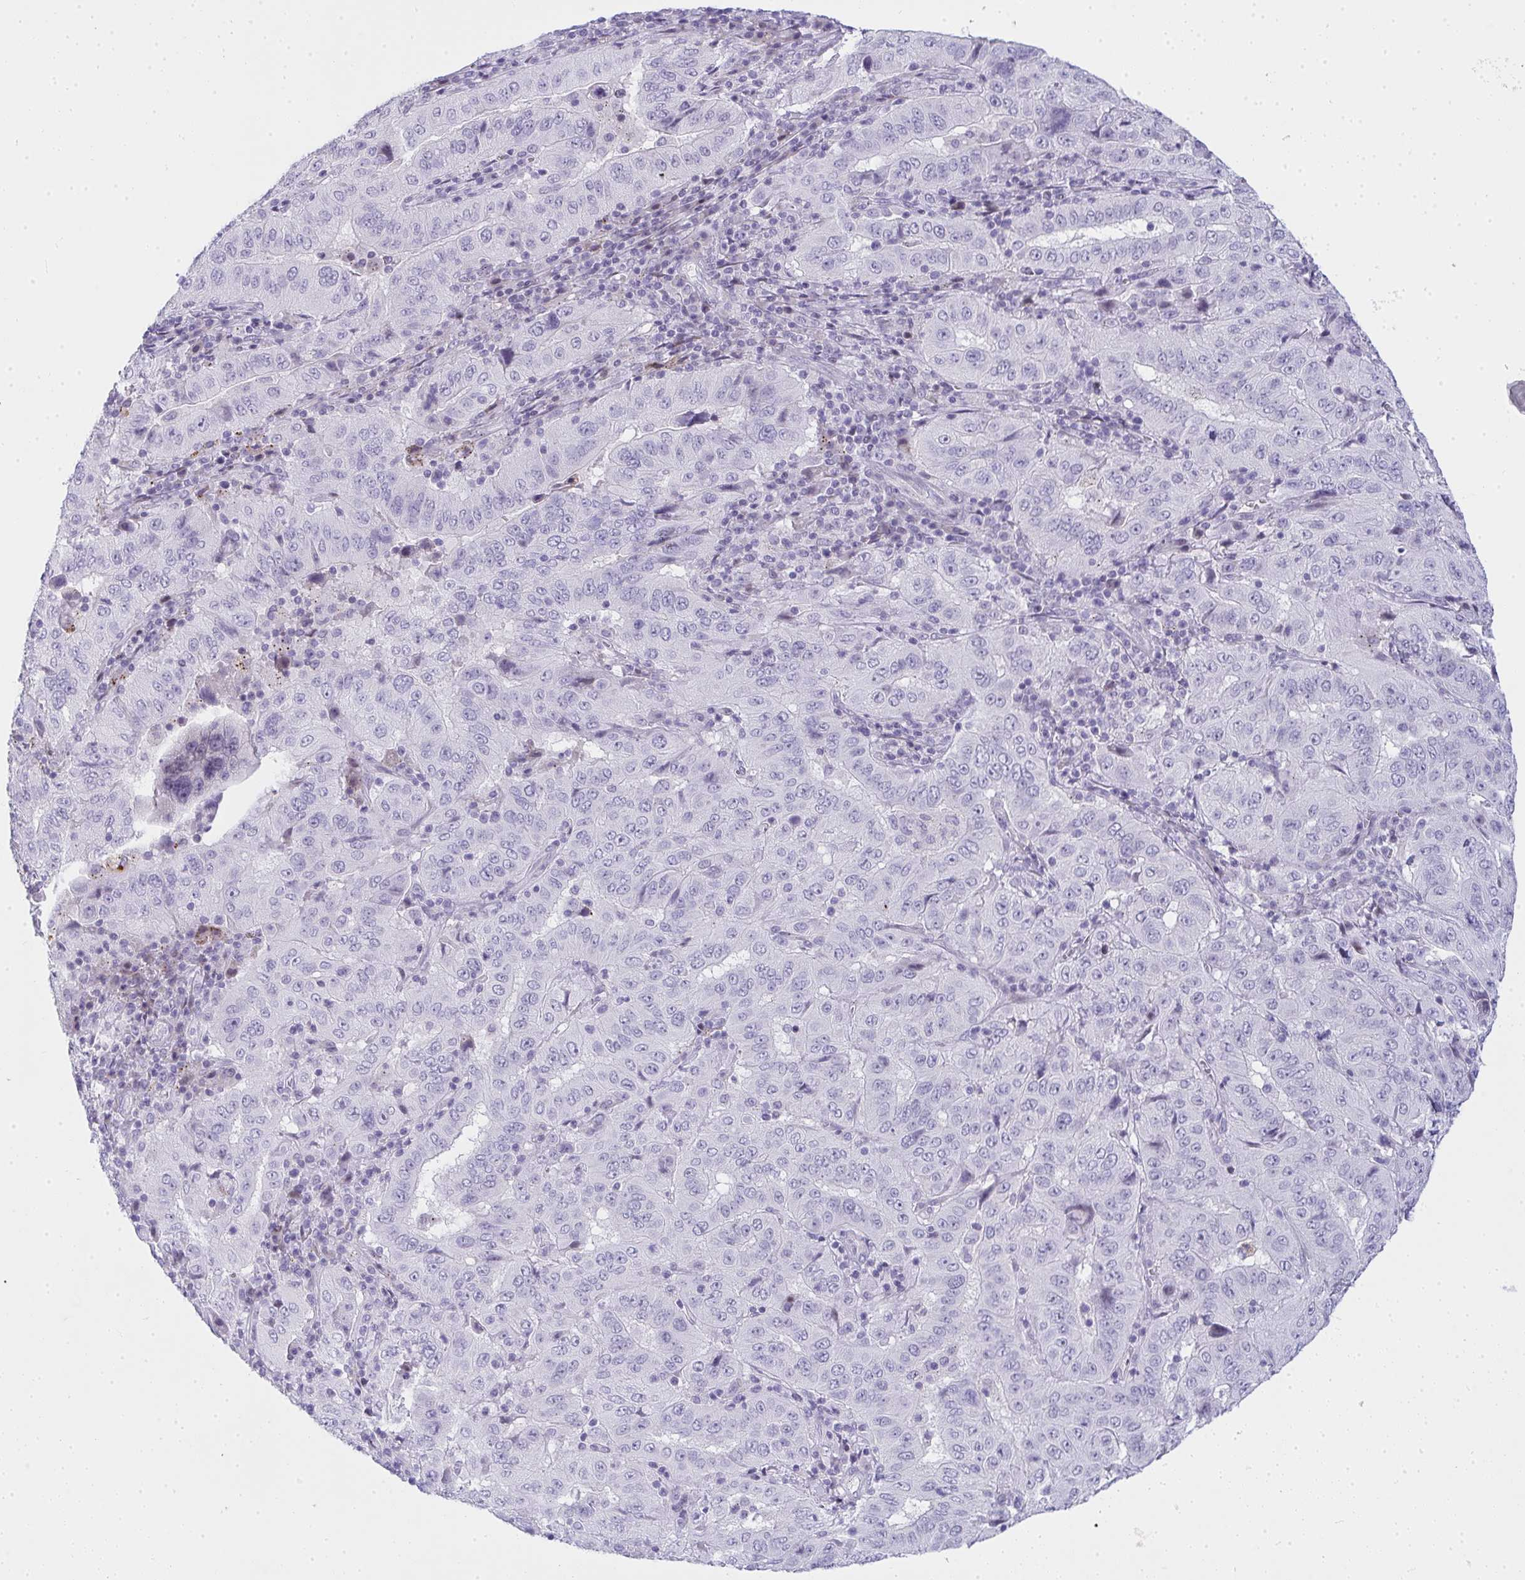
{"staining": {"intensity": "negative", "quantity": "none", "location": "none"}, "tissue": "pancreatic cancer", "cell_type": "Tumor cells", "image_type": "cancer", "snomed": [{"axis": "morphology", "description": "Adenocarcinoma, NOS"}, {"axis": "topography", "description": "Pancreas"}], "caption": "DAB (3,3'-diaminobenzidine) immunohistochemical staining of human pancreatic adenocarcinoma shows no significant staining in tumor cells.", "gene": "ZNF182", "patient": {"sex": "male", "age": 63}}